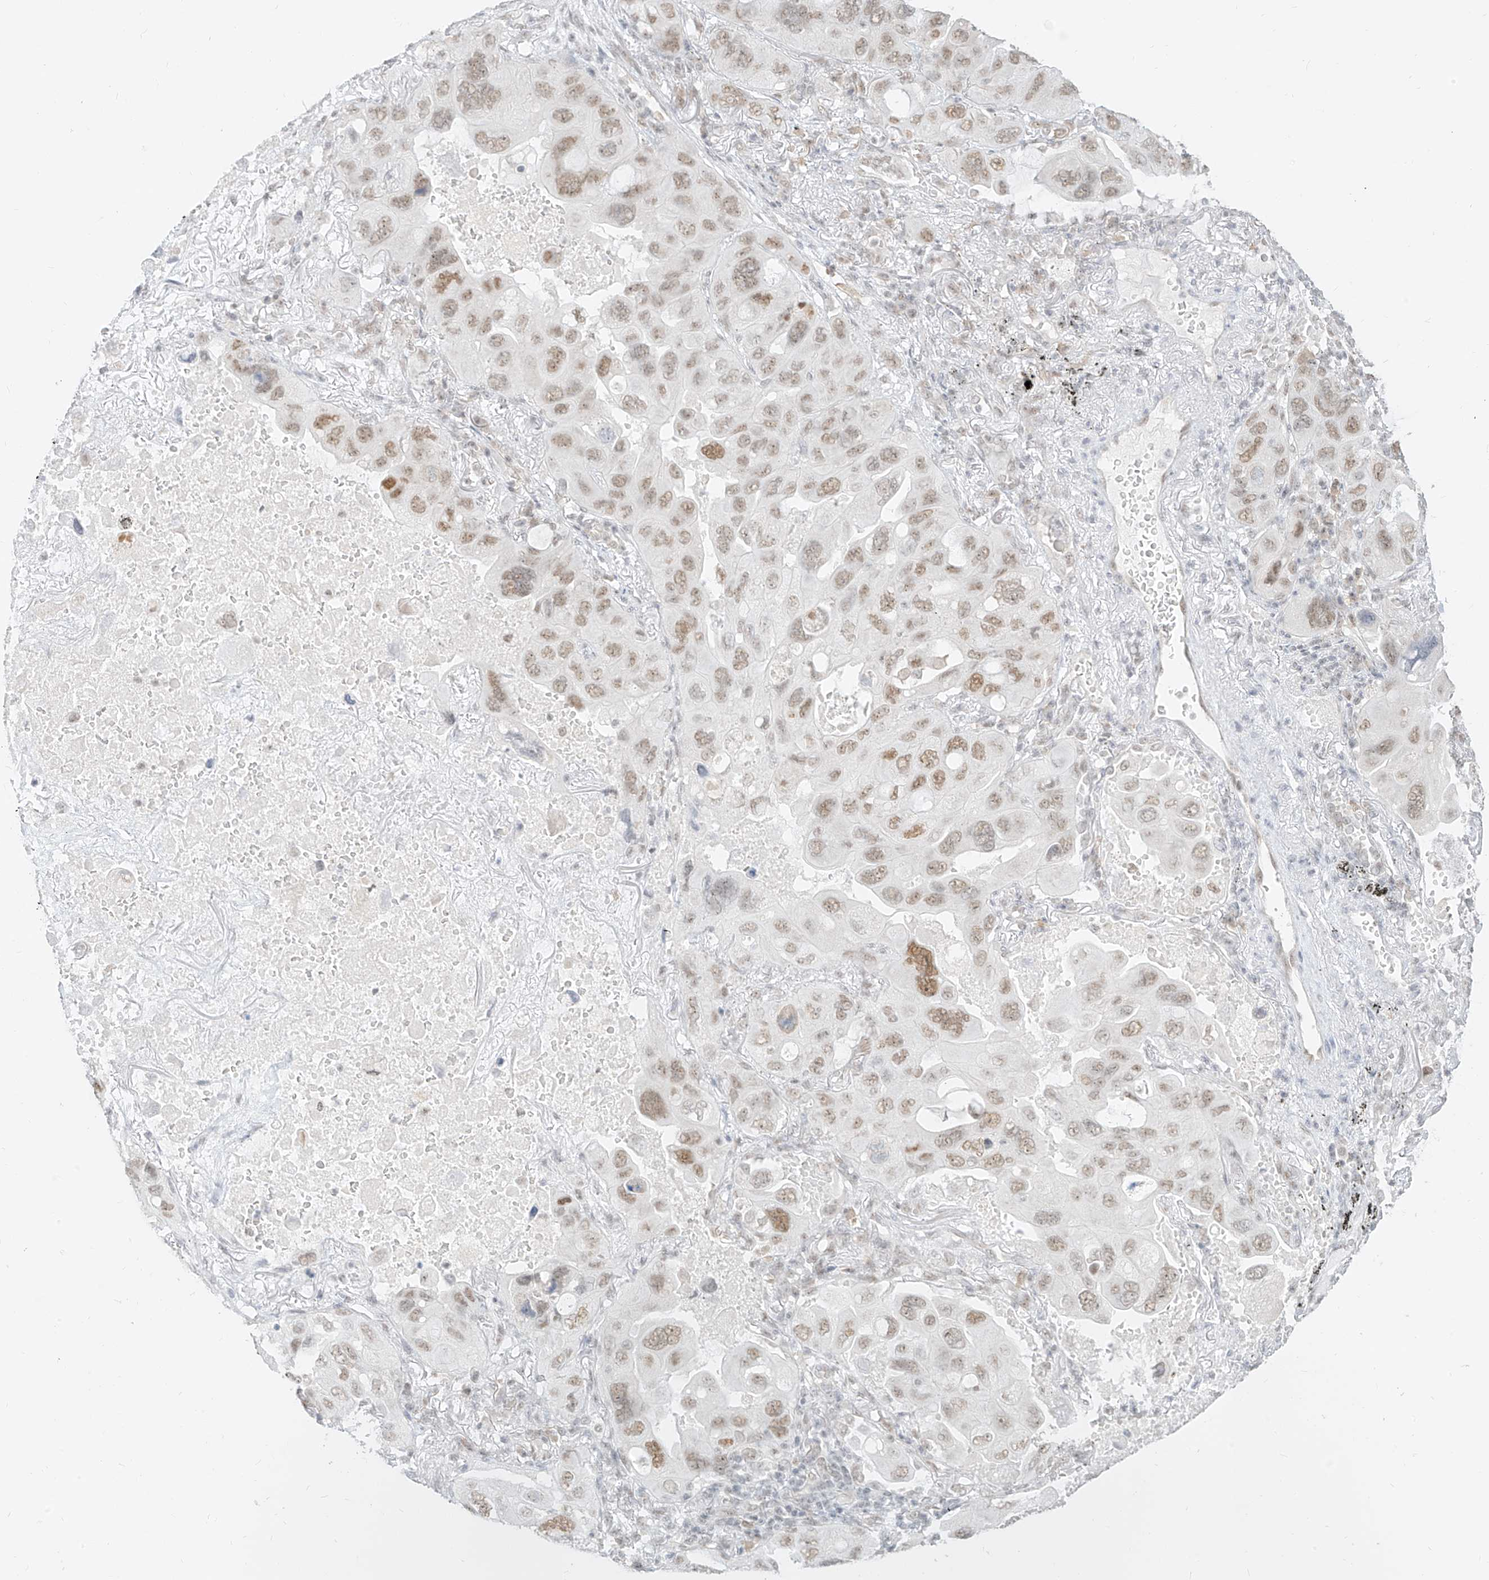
{"staining": {"intensity": "moderate", "quantity": ">75%", "location": "nuclear"}, "tissue": "lung cancer", "cell_type": "Tumor cells", "image_type": "cancer", "snomed": [{"axis": "morphology", "description": "Squamous cell carcinoma, NOS"}, {"axis": "topography", "description": "Lung"}], "caption": "IHC histopathology image of human lung cancer (squamous cell carcinoma) stained for a protein (brown), which shows medium levels of moderate nuclear positivity in about >75% of tumor cells.", "gene": "SUPT5H", "patient": {"sex": "female", "age": 73}}